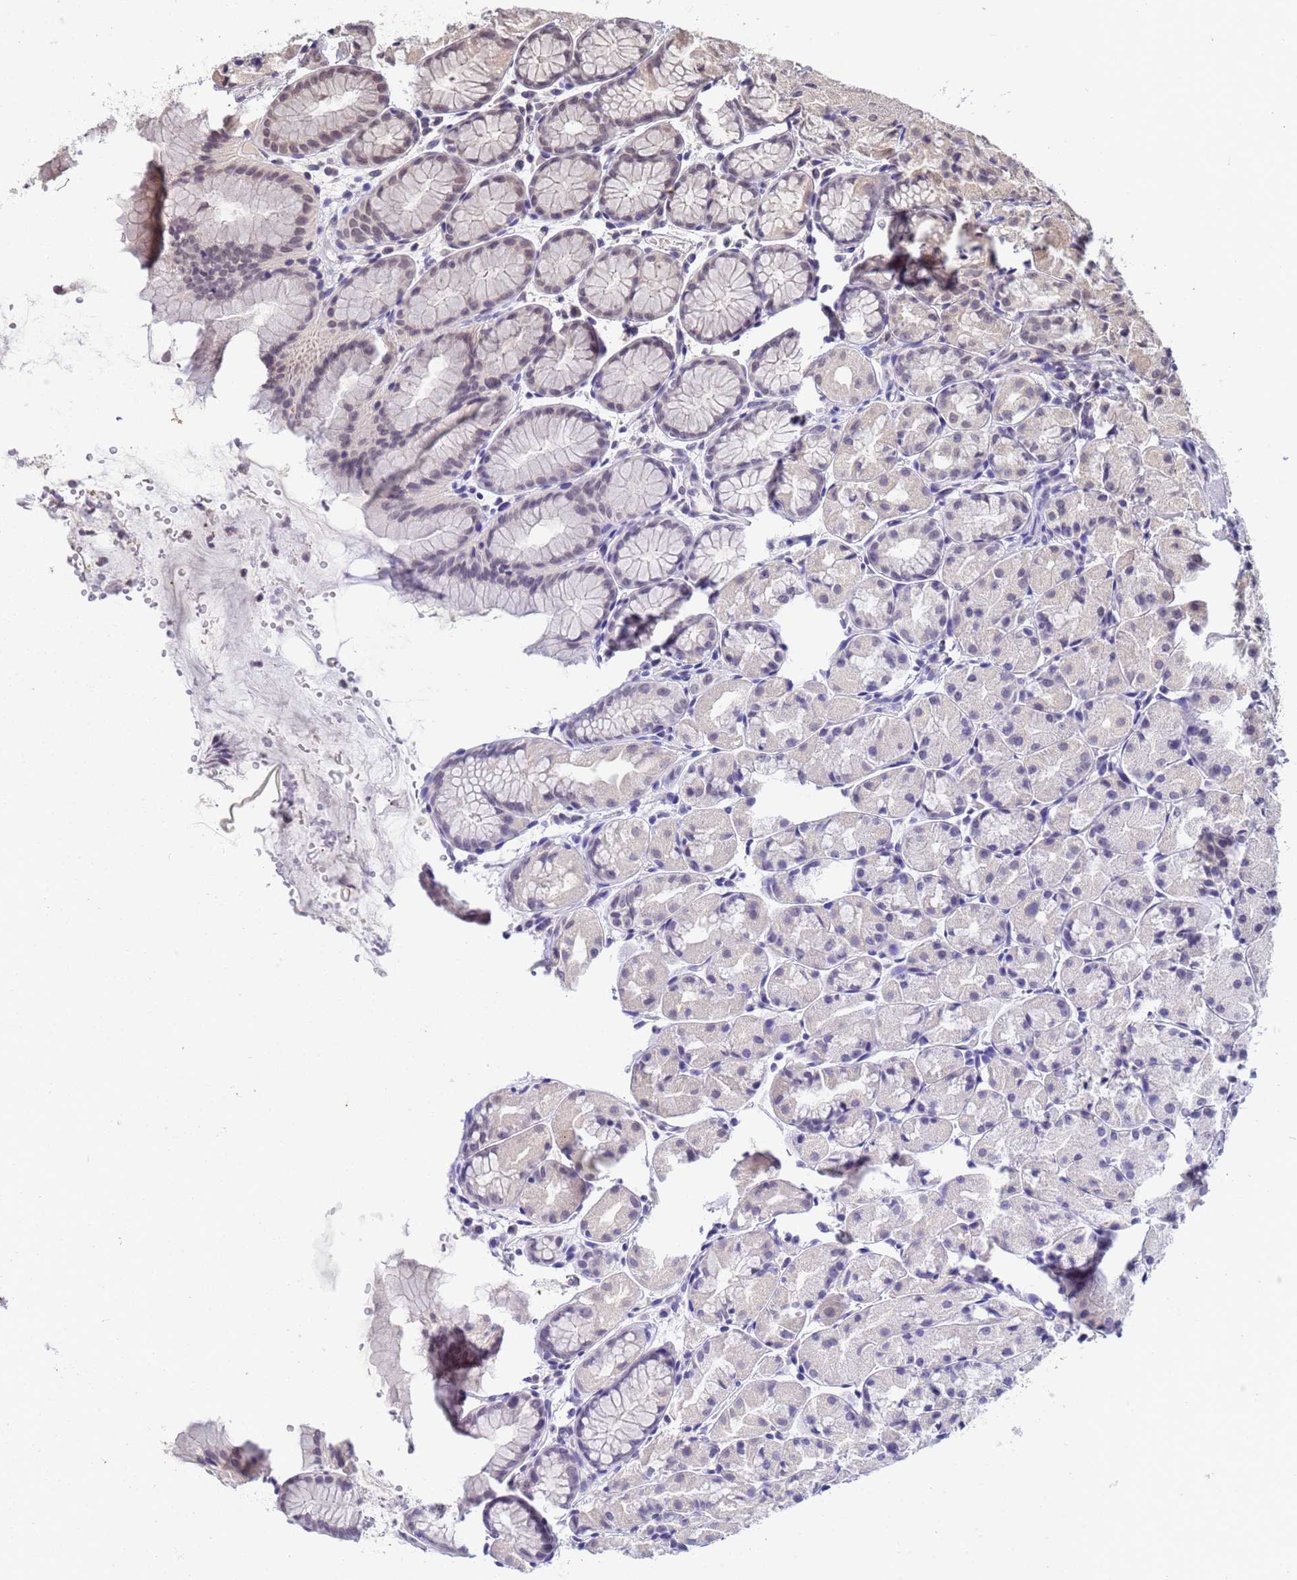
{"staining": {"intensity": "negative", "quantity": "none", "location": "none"}, "tissue": "stomach", "cell_type": "Glandular cells", "image_type": "normal", "snomed": [{"axis": "morphology", "description": "Normal tissue, NOS"}, {"axis": "topography", "description": "Stomach, upper"}], "caption": "DAB (3,3'-diaminobenzidine) immunohistochemical staining of normal stomach demonstrates no significant staining in glandular cells.", "gene": "MYL7", "patient": {"sex": "male", "age": 47}}